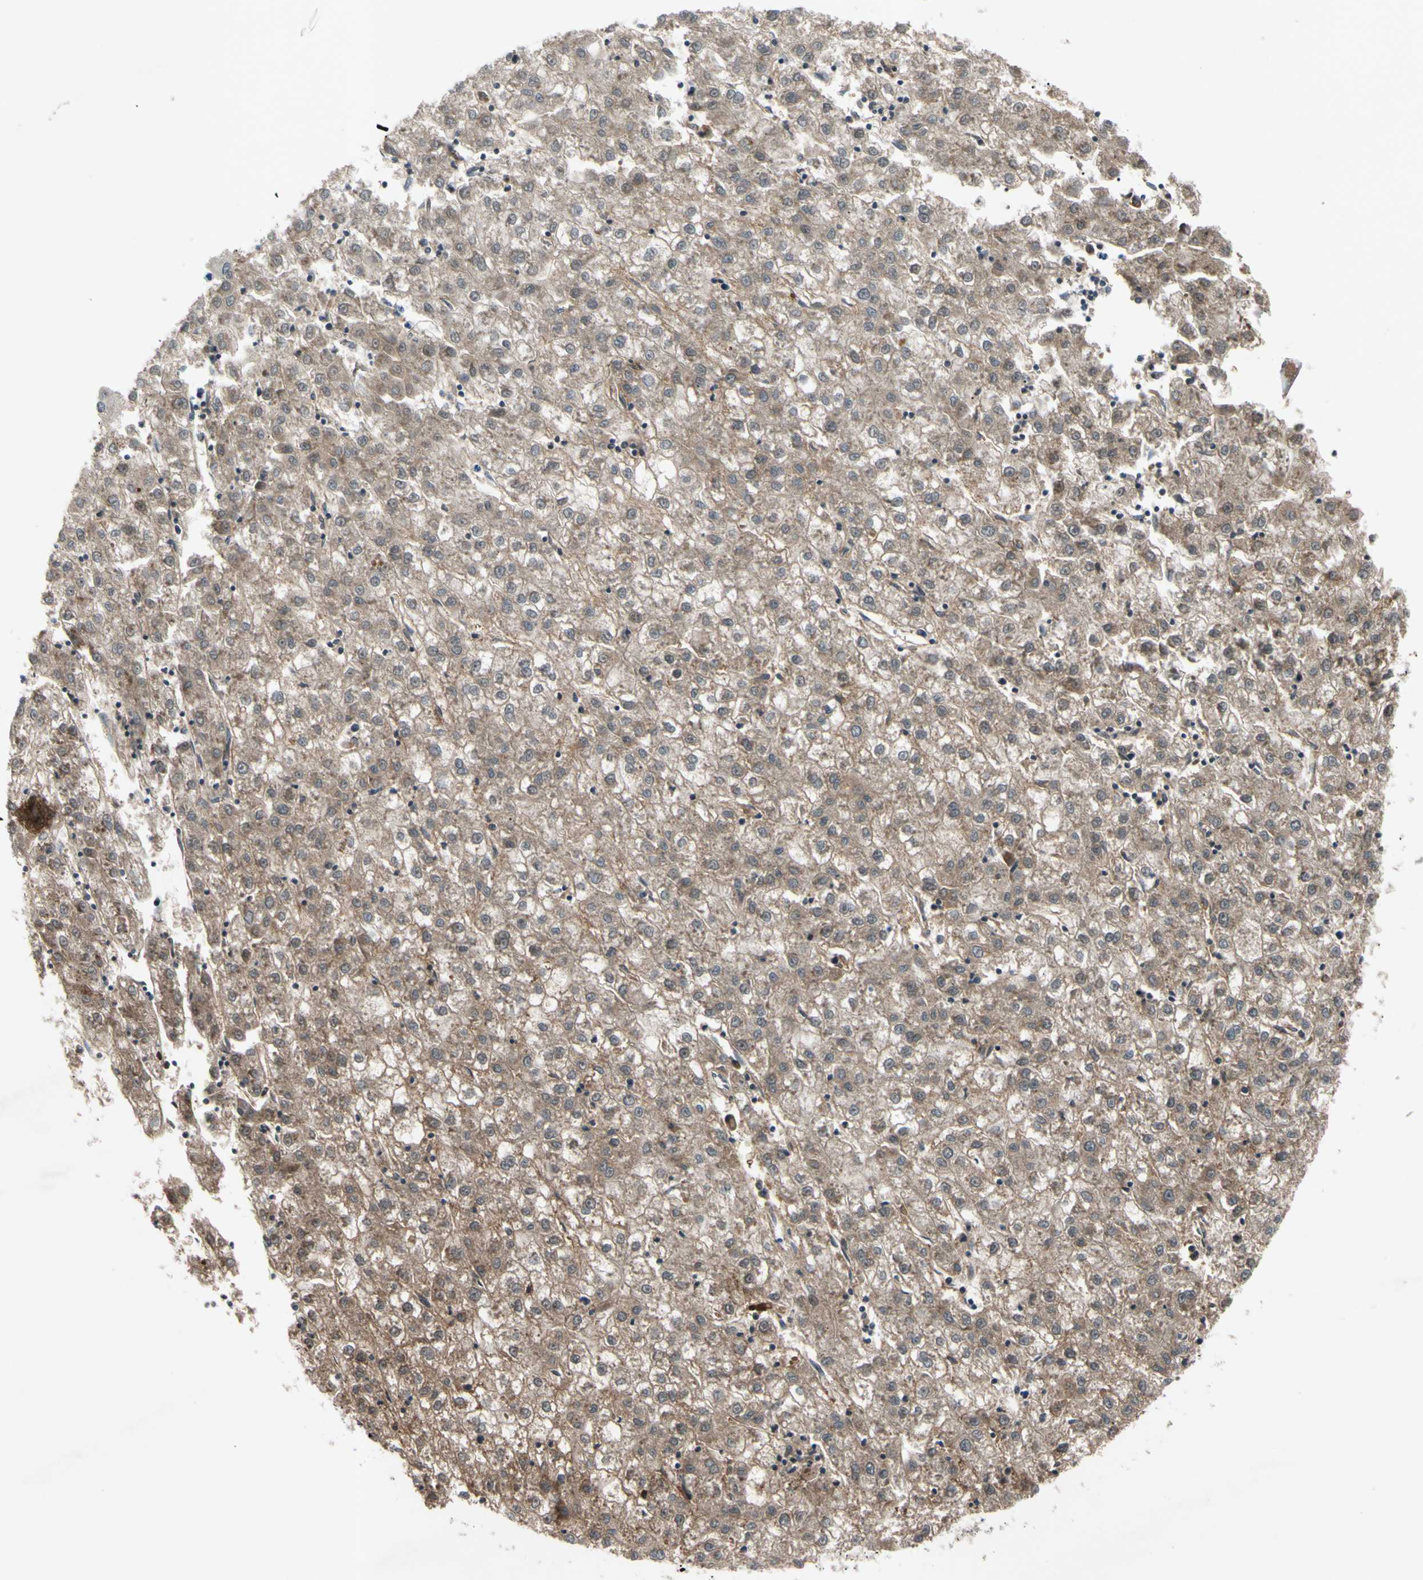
{"staining": {"intensity": "weak", "quantity": ">75%", "location": "cytoplasmic/membranous"}, "tissue": "liver cancer", "cell_type": "Tumor cells", "image_type": "cancer", "snomed": [{"axis": "morphology", "description": "Carcinoma, Hepatocellular, NOS"}, {"axis": "topography", "description": "Liver"}], "caption": "A low amount of weak cytoplasmic/membranous positivity is present in about >75% of tumor cells in liver cancer (hepatocellular carcinoma) tissue. (Stains: DAB (3,3'-diaminobenzidine) in brown, nuclei in blue, Microscopy: brightfield microscopy at high magnification).", "gene": "SVIL", "patient": {"sex": "male", "age": 72}}